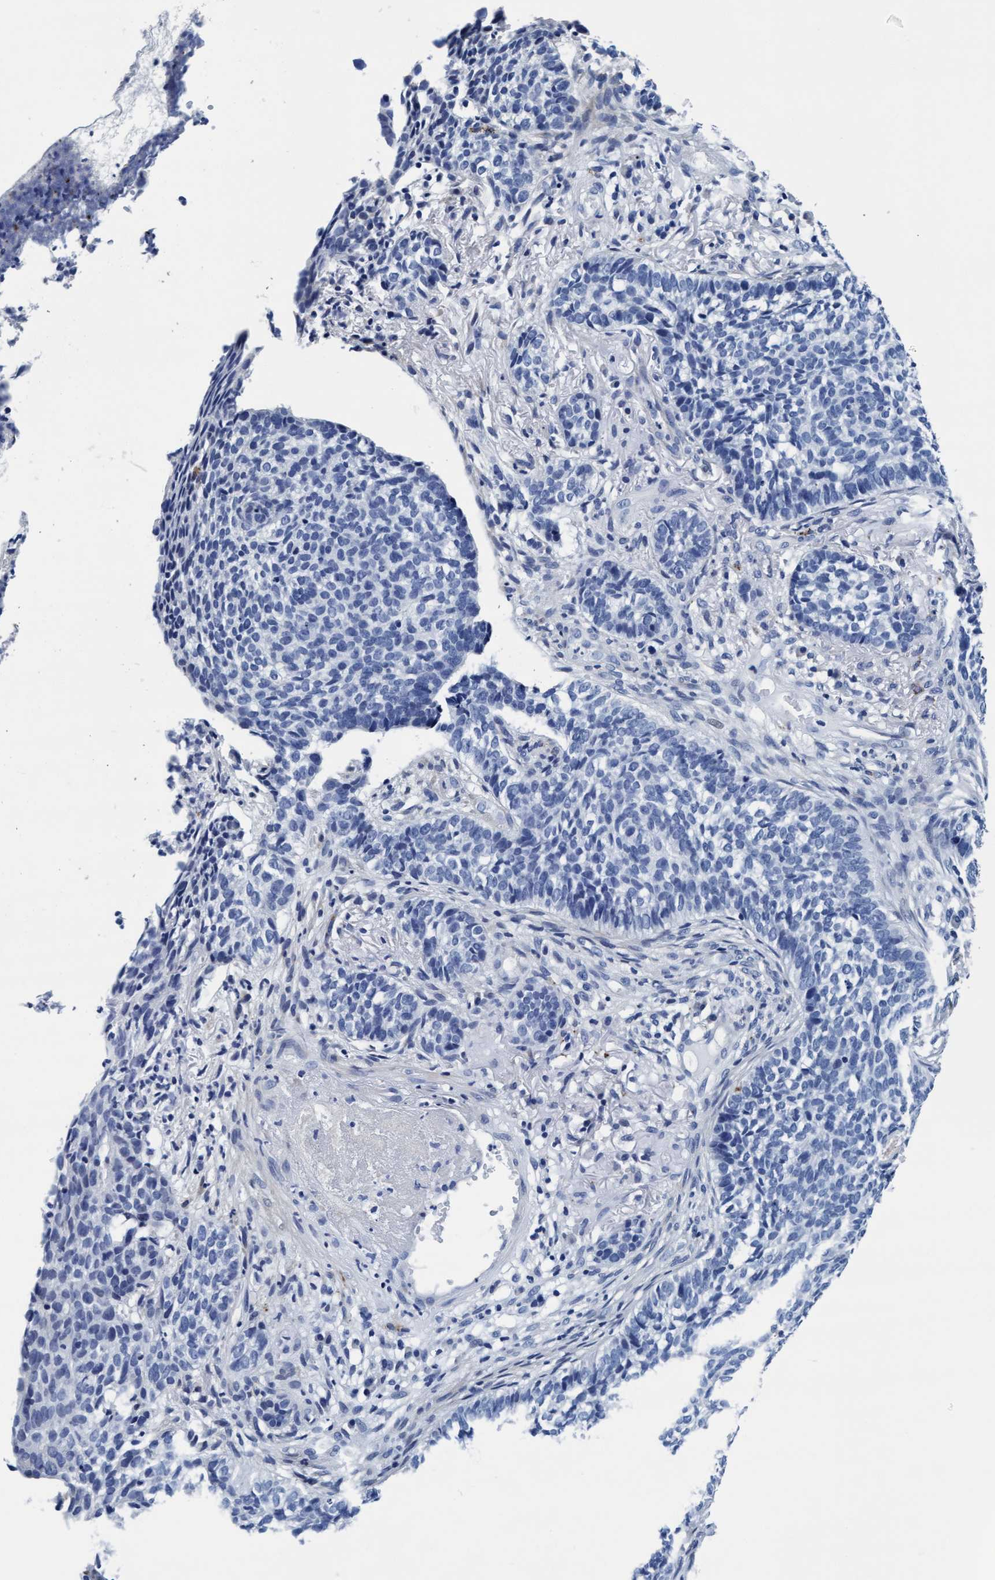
{"staining": {"intensity": "negative", "quantity": "none", "location": "none"}, "tissue": "skin cancer", "cell_type": "Tumor cells", "image_type": "cancer", "snomed": [{"axis": "morphology", "description": "Basal cell carcinoma"}, {"axis": "topography", "description": "Skin"}], "caption": "The image exhibits no staining of tumor cells in skin basal cell carcinoma.", "gene": "ARSG", "patient": {"sex": "male", "age": 85}}